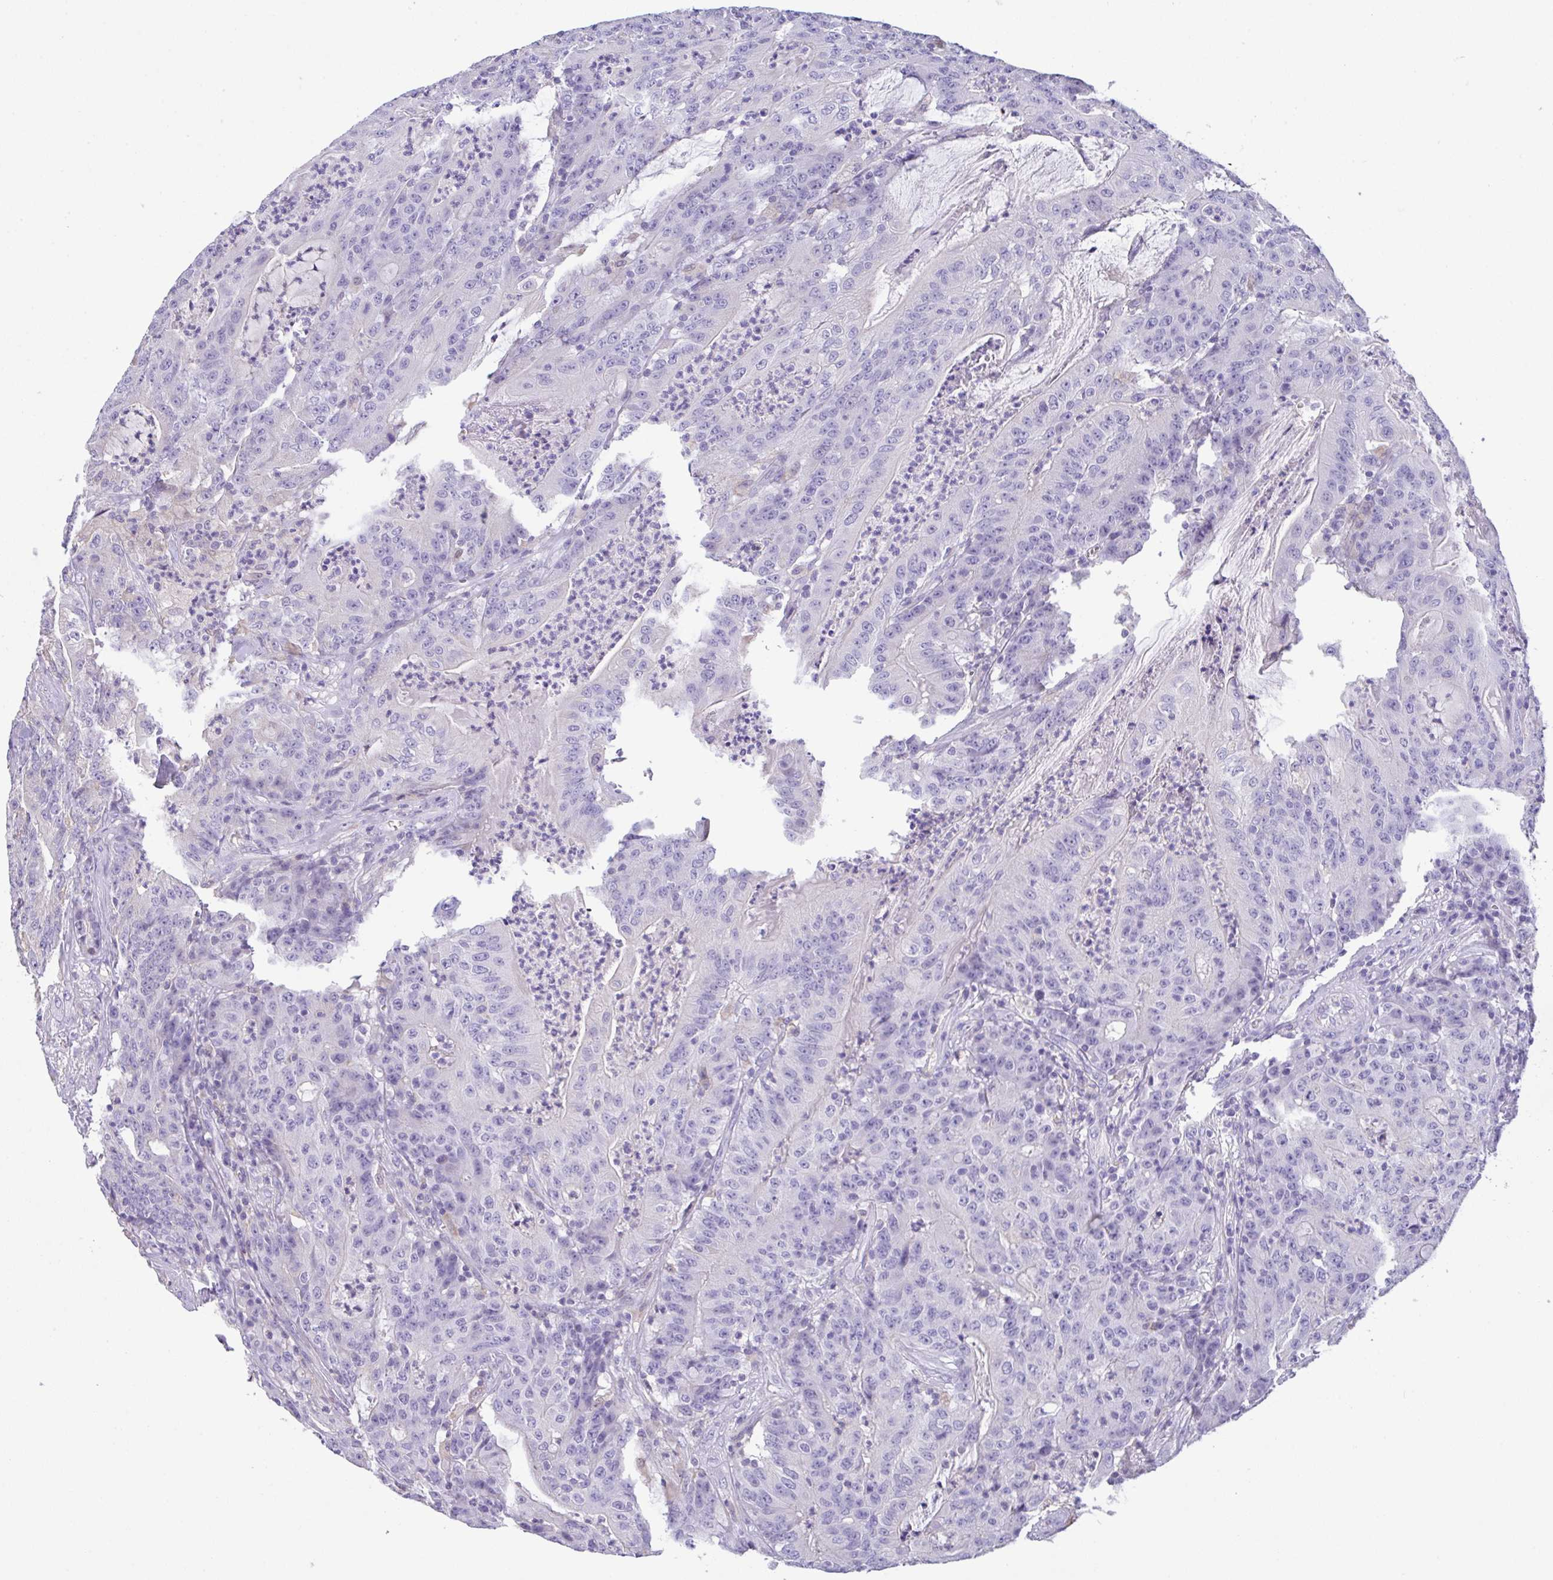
{"staining": {"intensity": "negative", "quantity": "none", "location": "none"}, "tissue": "colorectal cancer", "cell_type": "Tumor cells", "image_type": "cancer", "snomed": [{"axis": "morphology", "description": "Adenocarcinoma, NOS"}, {"axis": "topography", "description": "Colon"}], "caption": "Immunohistochemistry micrograph of colorectal adenocarcinoma stained for a protein (brown), which demonstrates no staining in tumor cells. (Brightfield microscopy of DAB immunohistochemistry at high magnification).", "gene": "CA10", "patient": {"sex": "male", "age": 83}}